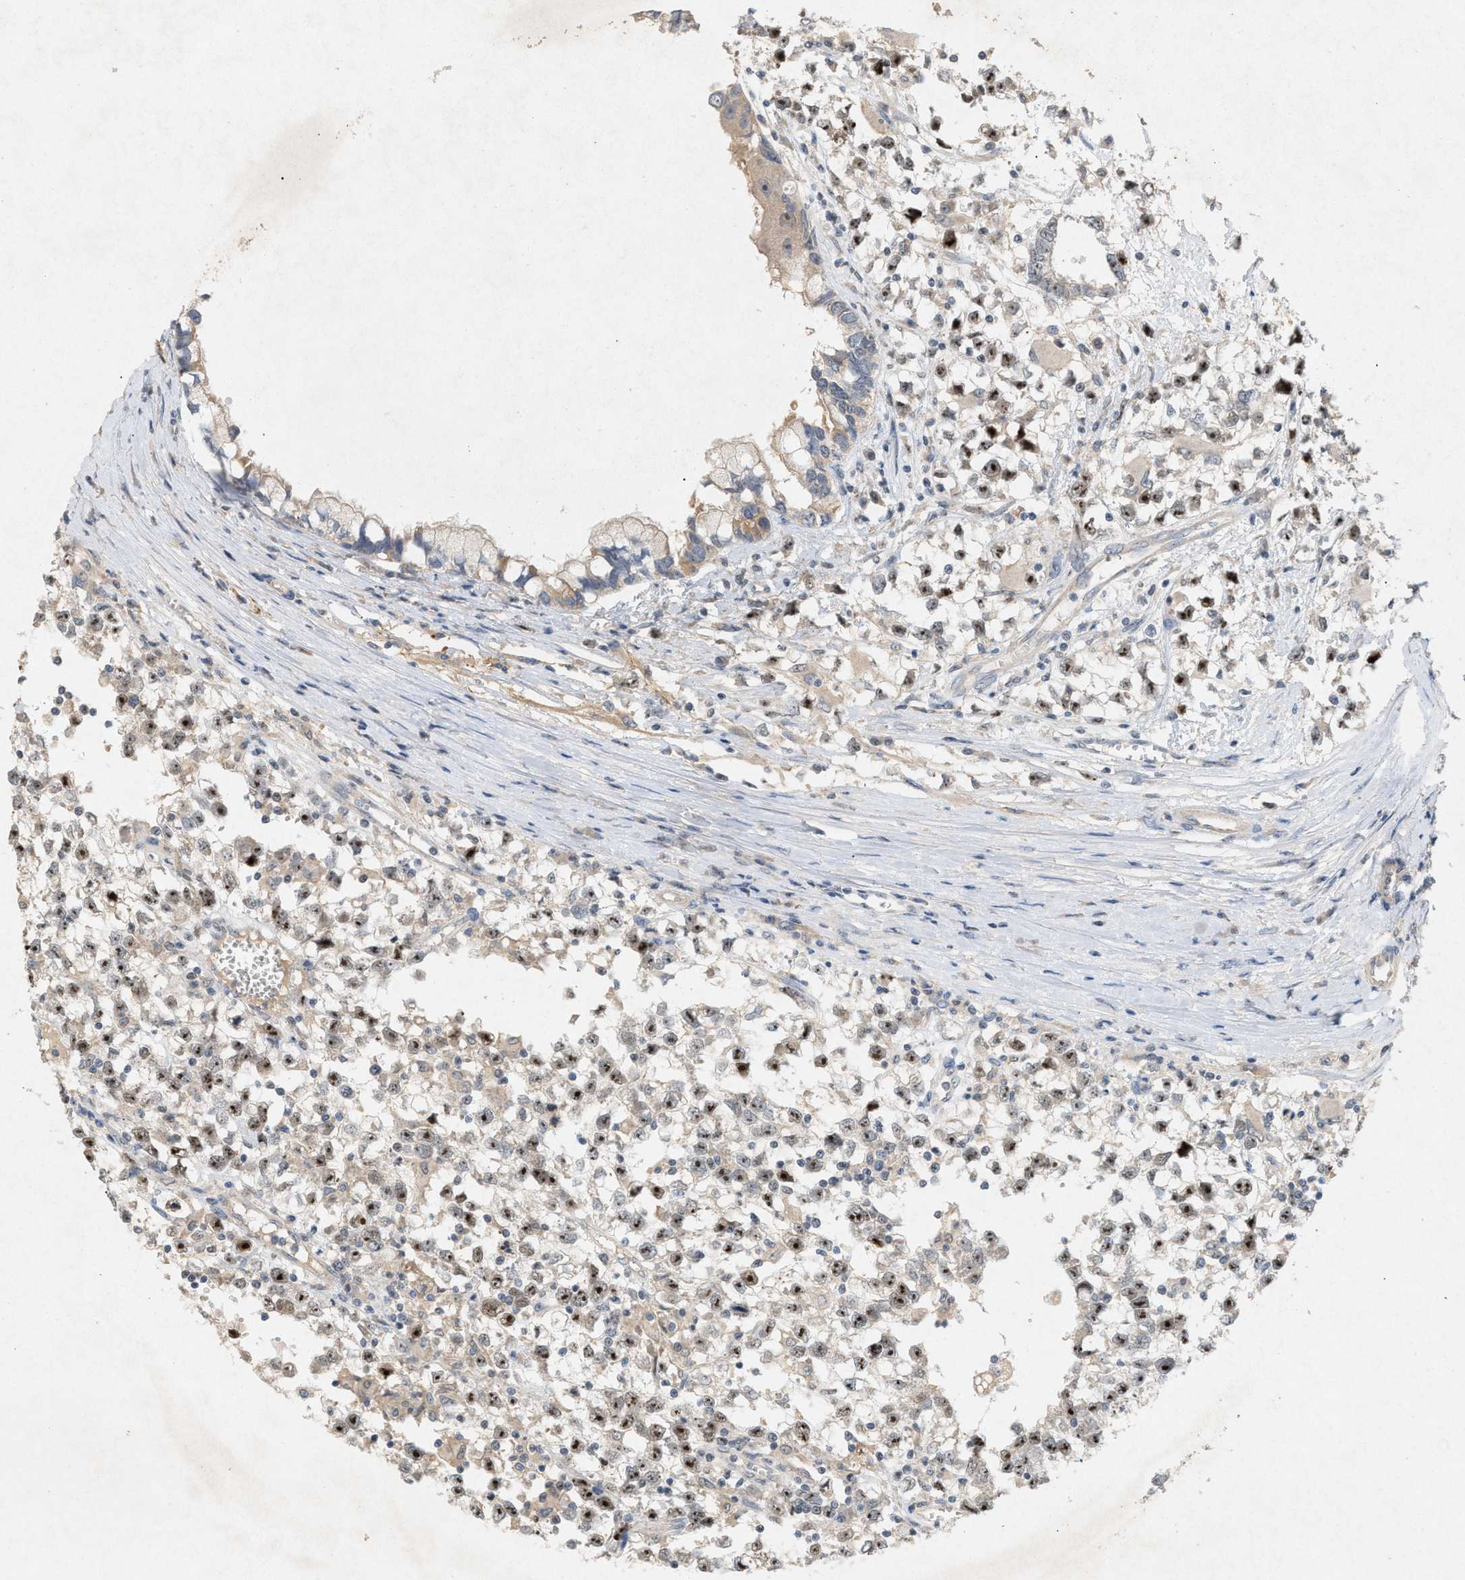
{"staining": {"intensity": "strong", "quantity": ">75%", "location": "nuclear"}, "tissue": "testis cancer", "cell_type": "Tumor cells", "image_type": "cancer", "snomed": [{"axis": "morphology", "description": "Seminoma, NOS"}, {"axis": "morphology", "description": "Carcinoma, Embryonal, NOS"}, {"axis": "topography", "description": "Testis"}], "caption": "This is a micrograph of immunohistochemistry staining of testis cancer, which shows strong expression in the nuclear of tumor cells.", "gene": "DCAF7", "patient": {"sex": "male", "age": 51}}